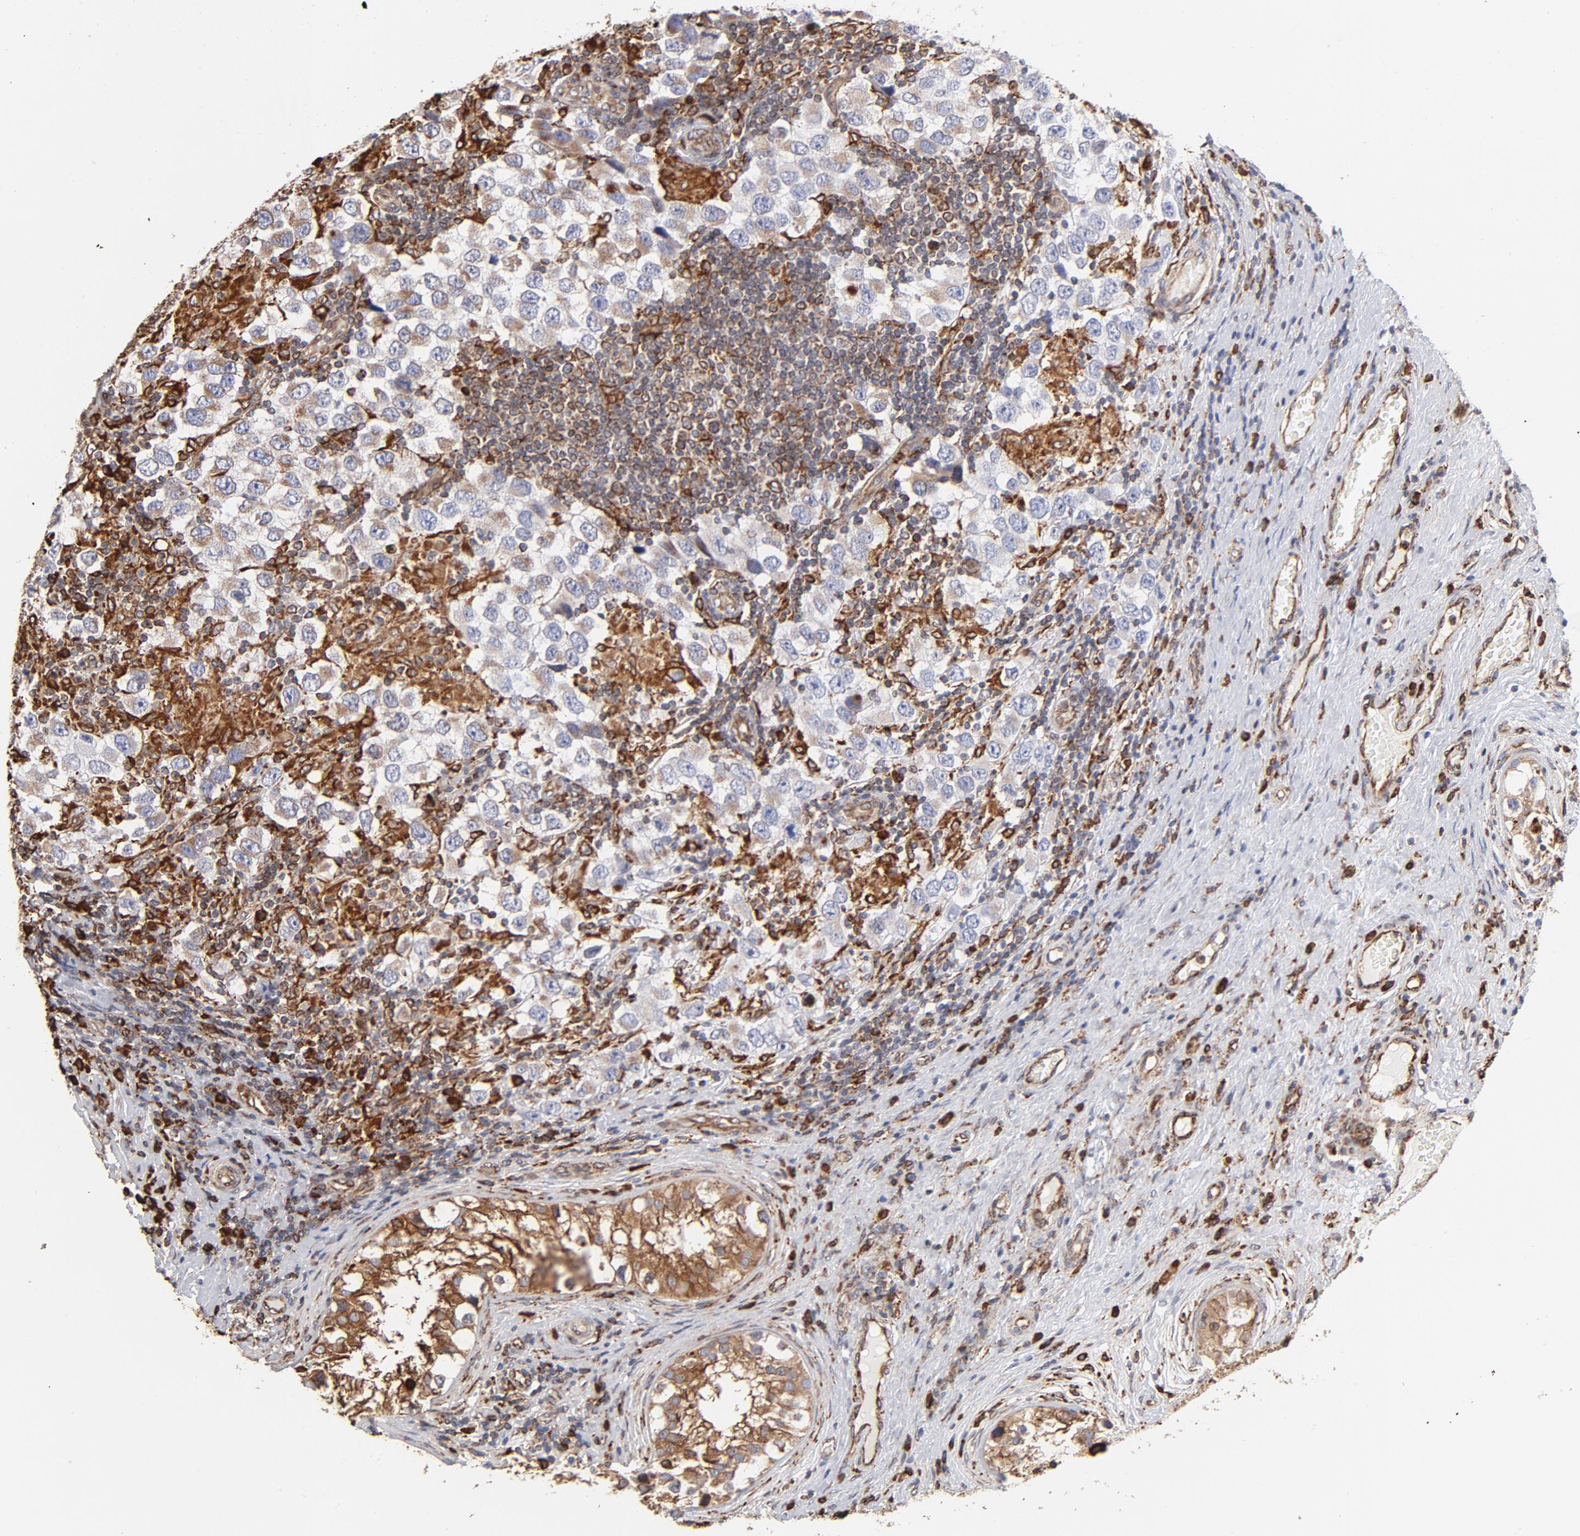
{"staining": {"intensity": "moderate", "quantity": "25%-75%", "location": "cytoplasmic/membranous"}, "tissue": "testis cancer", "cell_type": "Tumor cells", "image_type": "cancer", "snomed": [{"axis": "morphology", "description": "Carcinoma, Embryonal, NOS"}, {"axis": "topography", "description": "Testis"}], "caption": "About 25%-75% of tumor cells in human embryonal carcinoma (testis) display moderate cytoplasmic/membranous protein expression as visualized by brown immunohistochemical staining.", "gene": "CANX", "patient": {"sex": "male", "age": 21}}